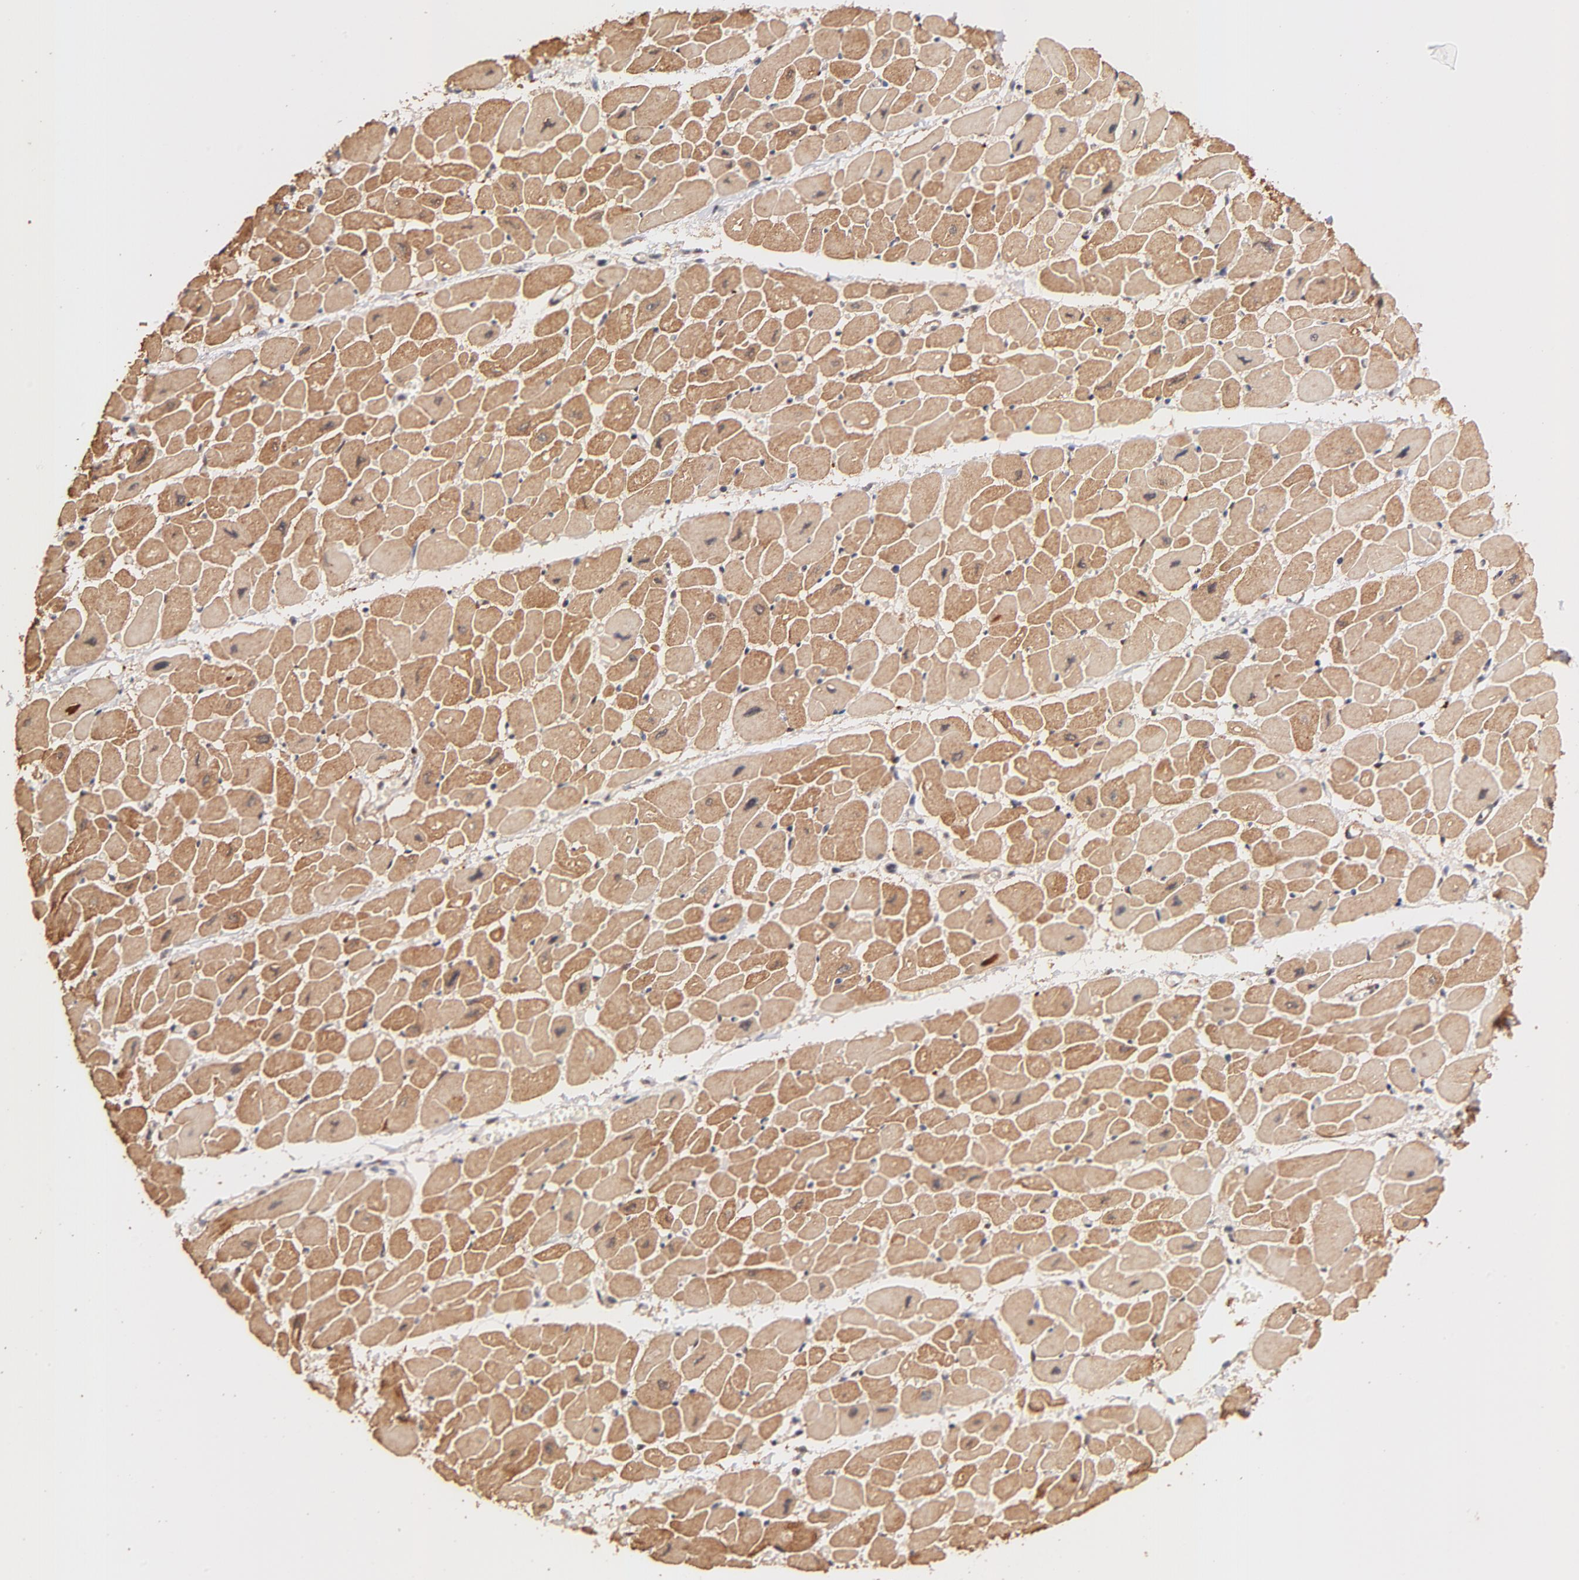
{"staining": {"intensity": "moderate", "quantity": ">75%", "location": "cytoplasmic/membranous"}, "tissue": "heart muscle", "cell_type": "Cardiomyocytes", "image_type": "normal", "snomed": [{"axis": "morphology", "description": "Normal tissue, NOS"}, {"axis": "topography", "description": "Heart"}], "caption": "This image reveals immunohistochemistry (IHC) staining of unremarkable heart muscle, with medium moderate cytoplasmic/membranous positivity in about >75% of cardiomyocytes.", "gene": "ZFP92", "patient": {"sex": "female", "age": 54}}